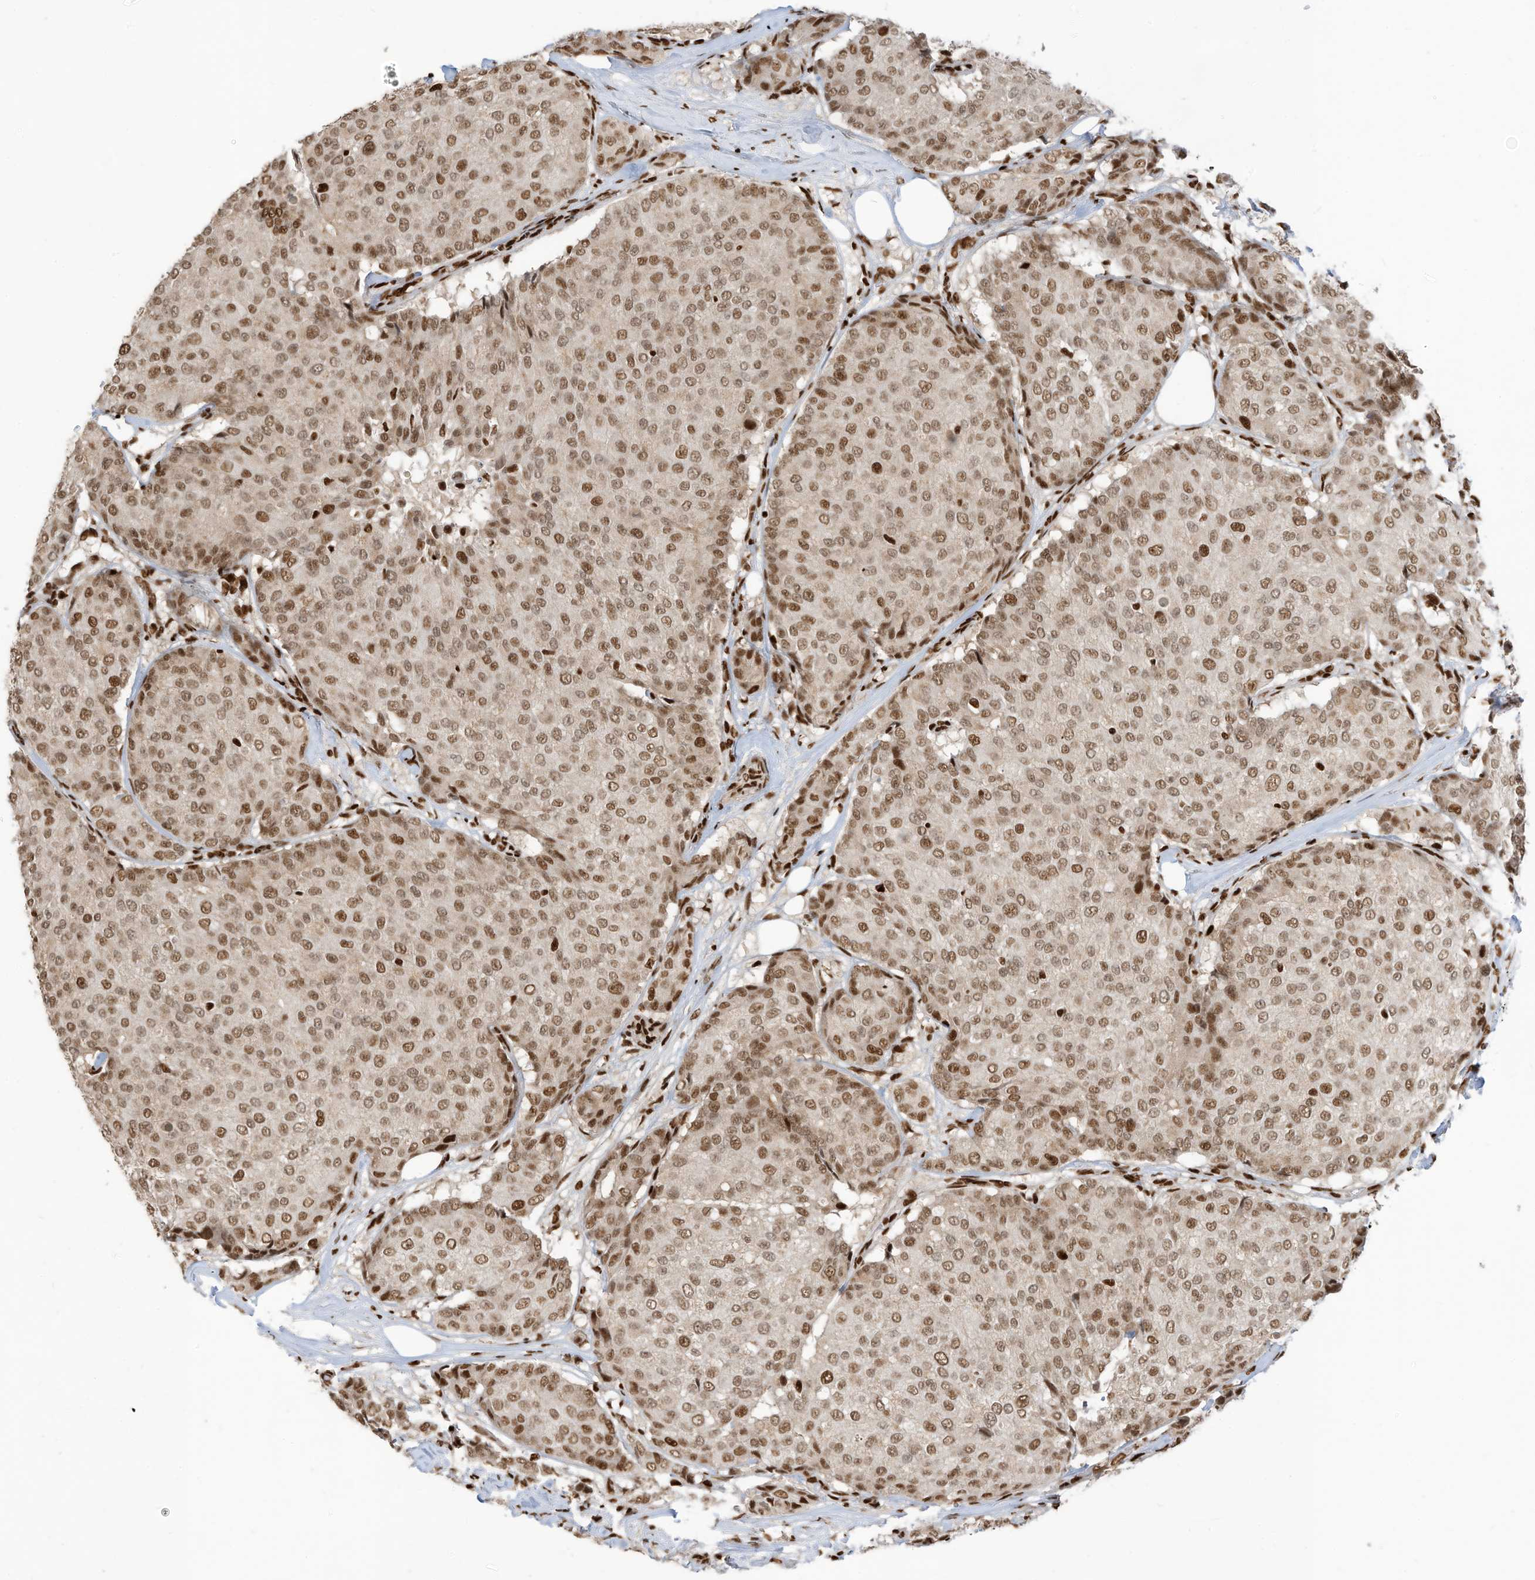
{"staining": {"intensity": "moderate", "quantity": ">75%", "location": "nuclear"}, "tissue": "breast cancer", "cell_type": "Tumor cells", "image_type": "cancer", "snomed": [{"axis": "morphology", "description": "Duct carcinoma"}, {"axis": "topography", "description": "Breast"}], "caption": "Infiltrating ductal carcinoma (breast) stained with a brown dye displays moderate nuclear positive expression in about >75% of tumor cells.", "gene": "SAMD15", "patient": {"sex": "female", "age": 75}}